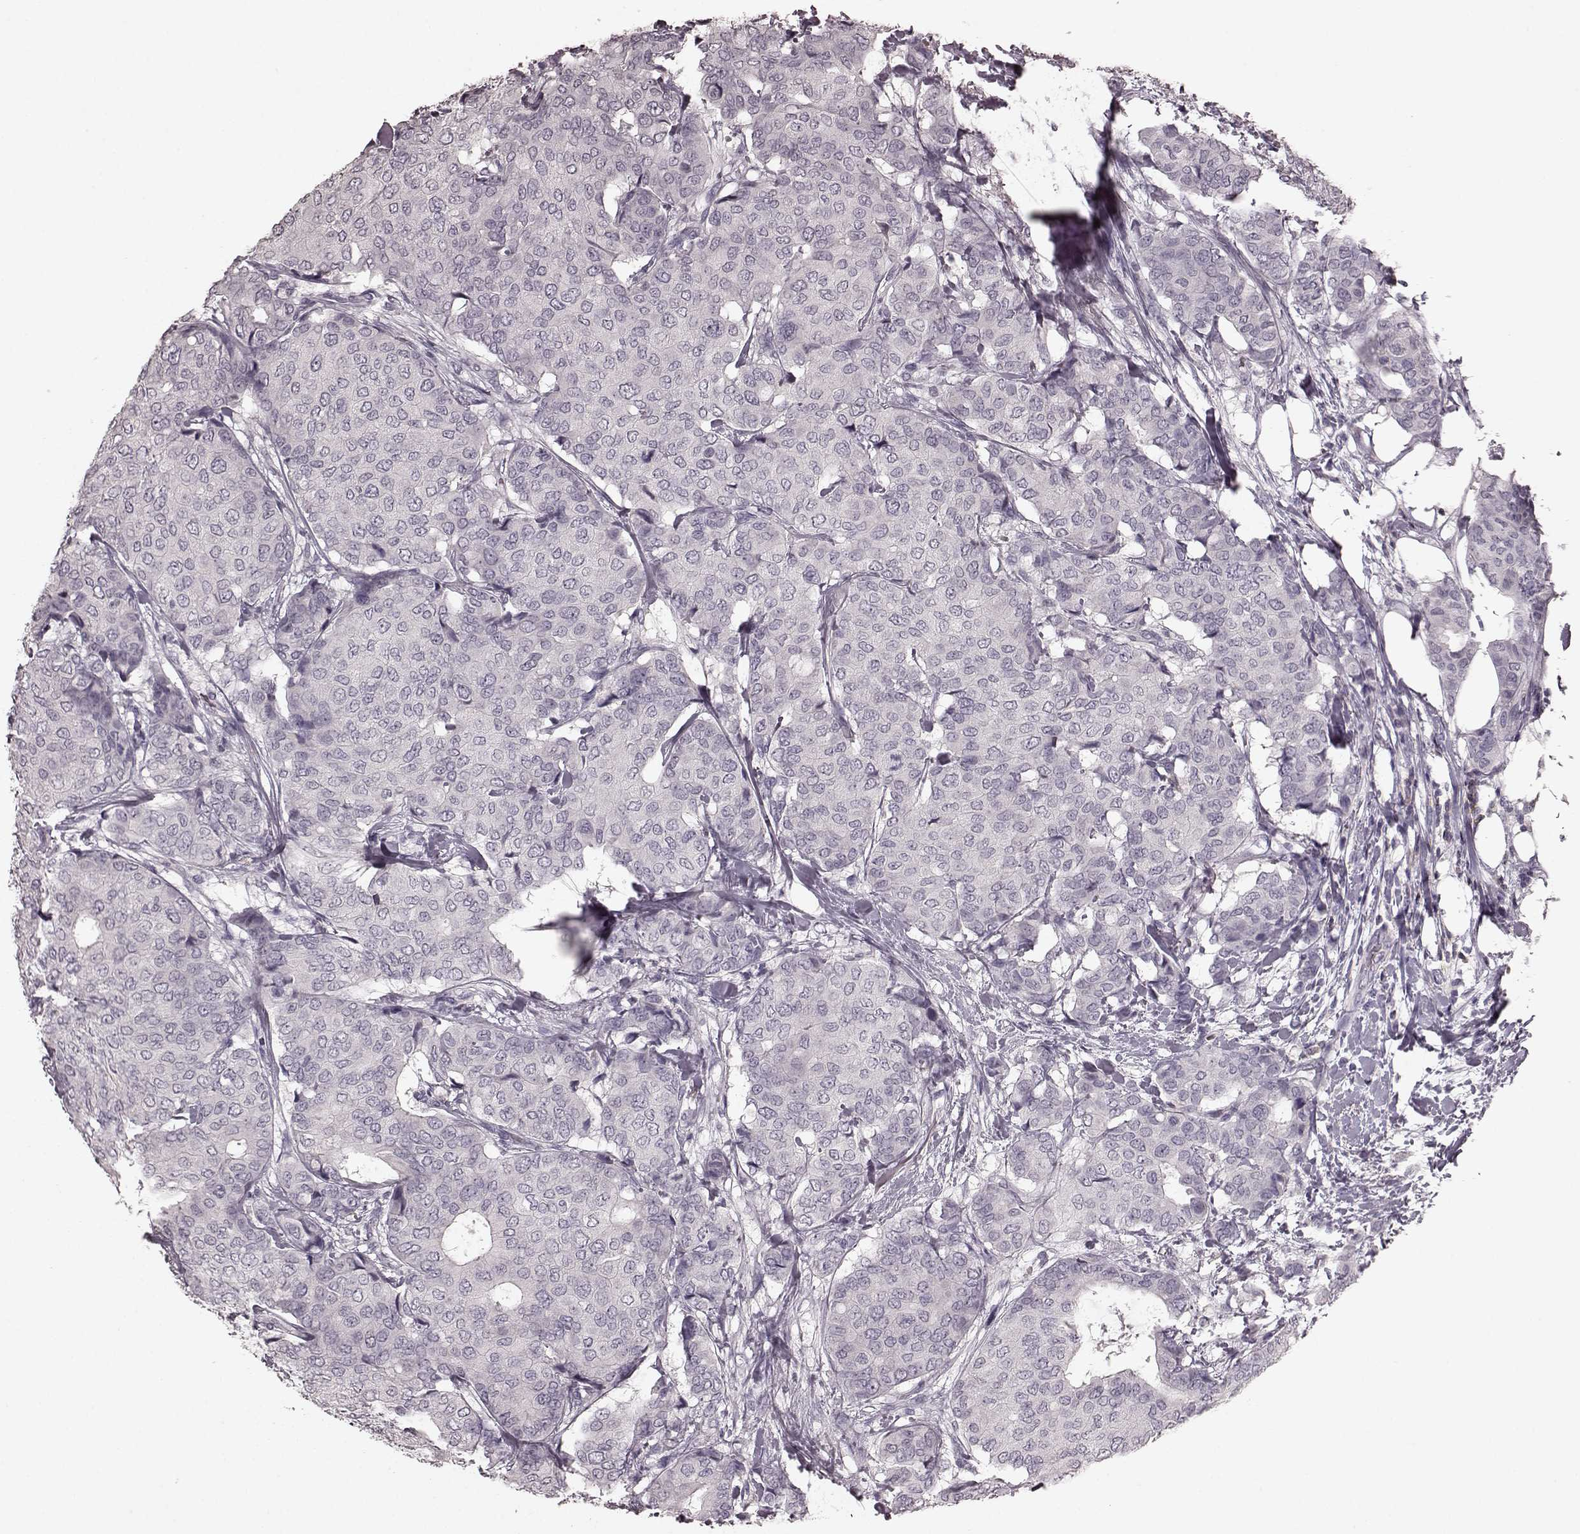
{"staining": {"intensity": "negative", "quantity": "none", "location": "none"}, "tissue": "breast cancer", "cell_type": "Tumor cells", "image_type": "cancer", "snomed": [{"axis": "morphology", "description": "Duct carcinoma"}, {"axis": "topography", "description": "Breast"}], "caption": "Immunohistochemistry photomicrograph of neoplastic tissue: human intraductal carcinoma (breast) stained with DAB (3,3'-diaminobenzidine) shows no significant protein positivity in tumor cells. The staining was performed using DAB to visualize the protein expression in brown, while the nuclei were stained in blue with hematoxylin (Magnification: 20x).", "gene": "CD28", "patient": {"sex": "female", "age": 75}}